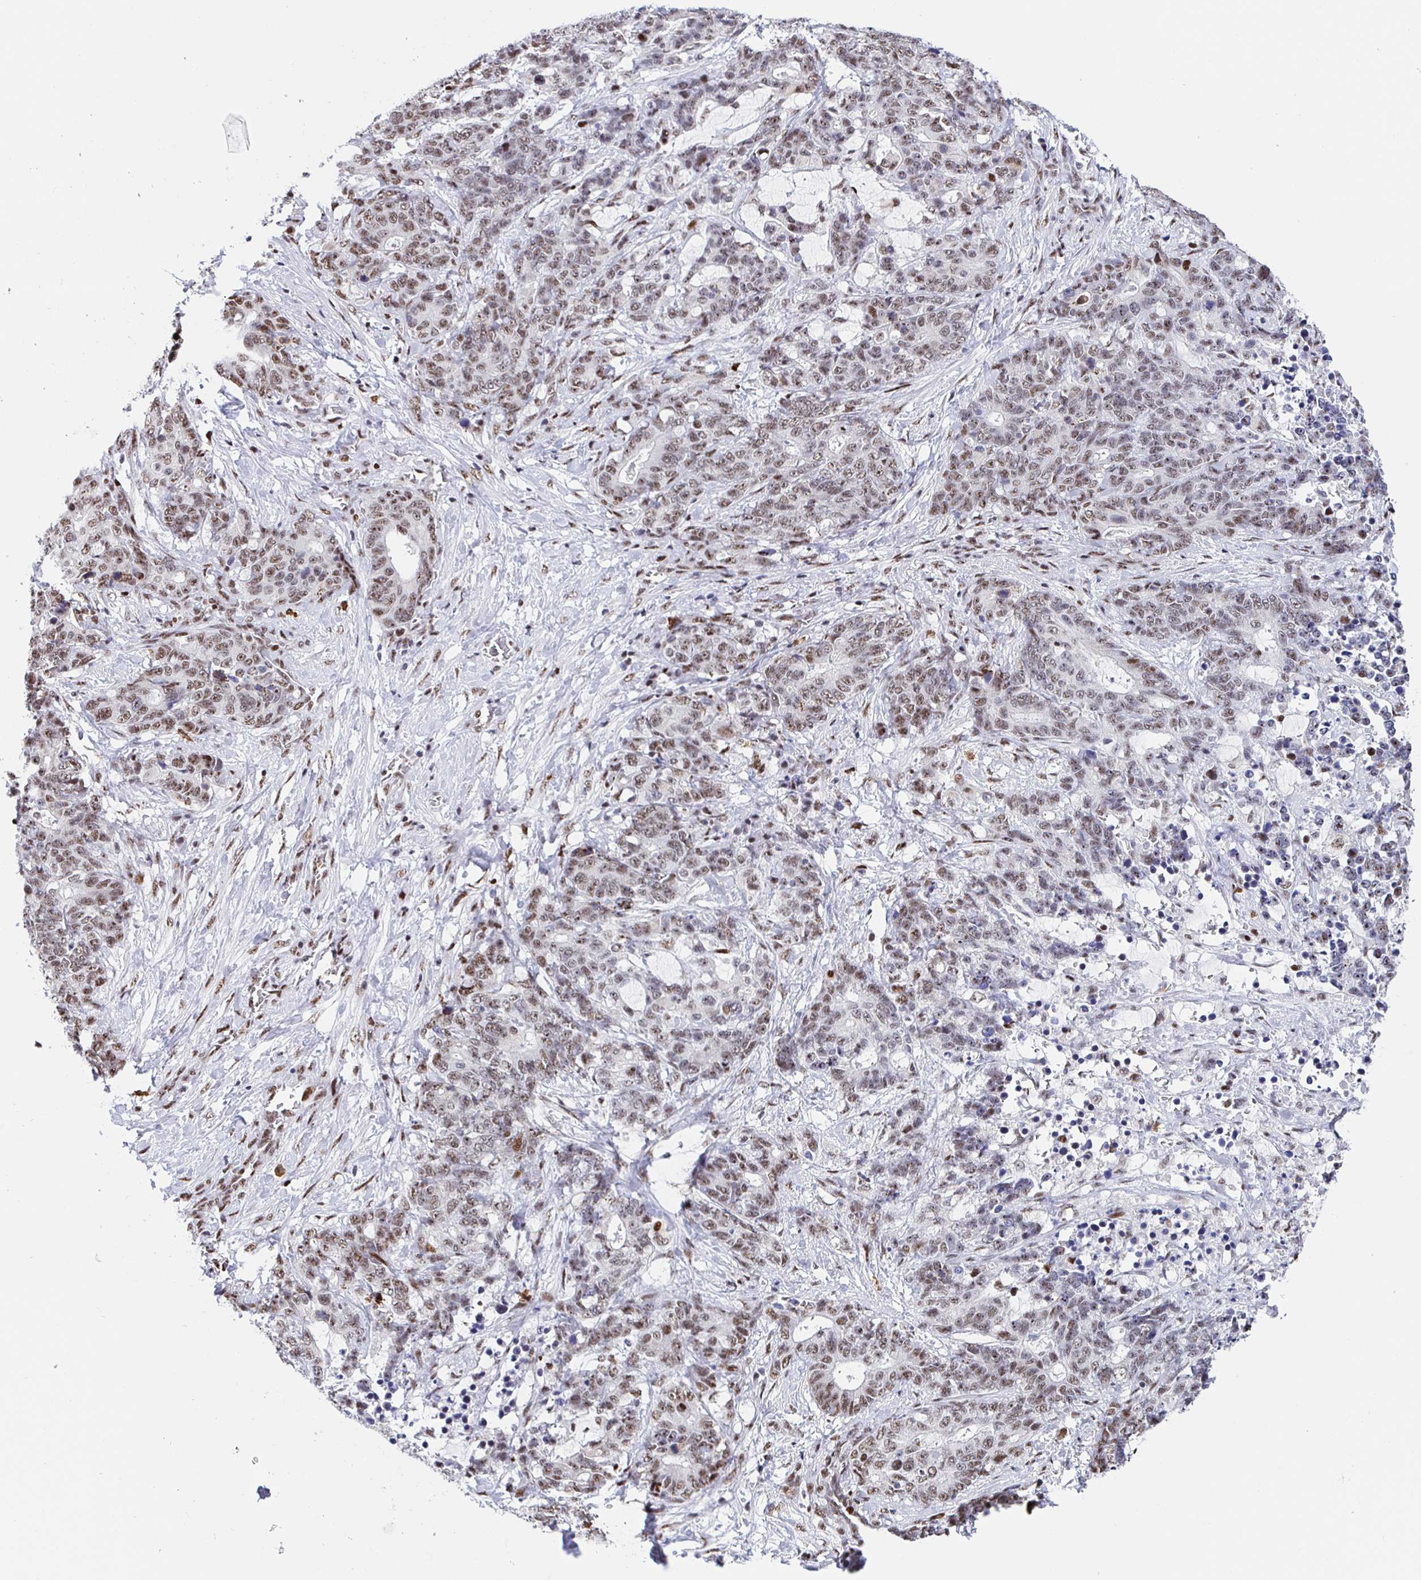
{"staining": {"intensity": "weak", "quantity": ">75%", "location": "nuclear"}, "tissue": "stomach cancer", "cell_type": "Tumor cells", "image_type": "cancer", "snomed": [{"axis": "morphology", "description": "Normal tissue, NOS"}, {"axis": "morphology", "description": "Adenocarcinoma, NOS"}, {"axis": "topography", "description": "Stomach"}], "caption": "The histopathology image displays a brown stain indicating the presence of a protein in the nuclear of tumor cells in adenocarcinoma (stomach).", "gene": "SETD5", "patient": {"sex": "female", "age": 64}}